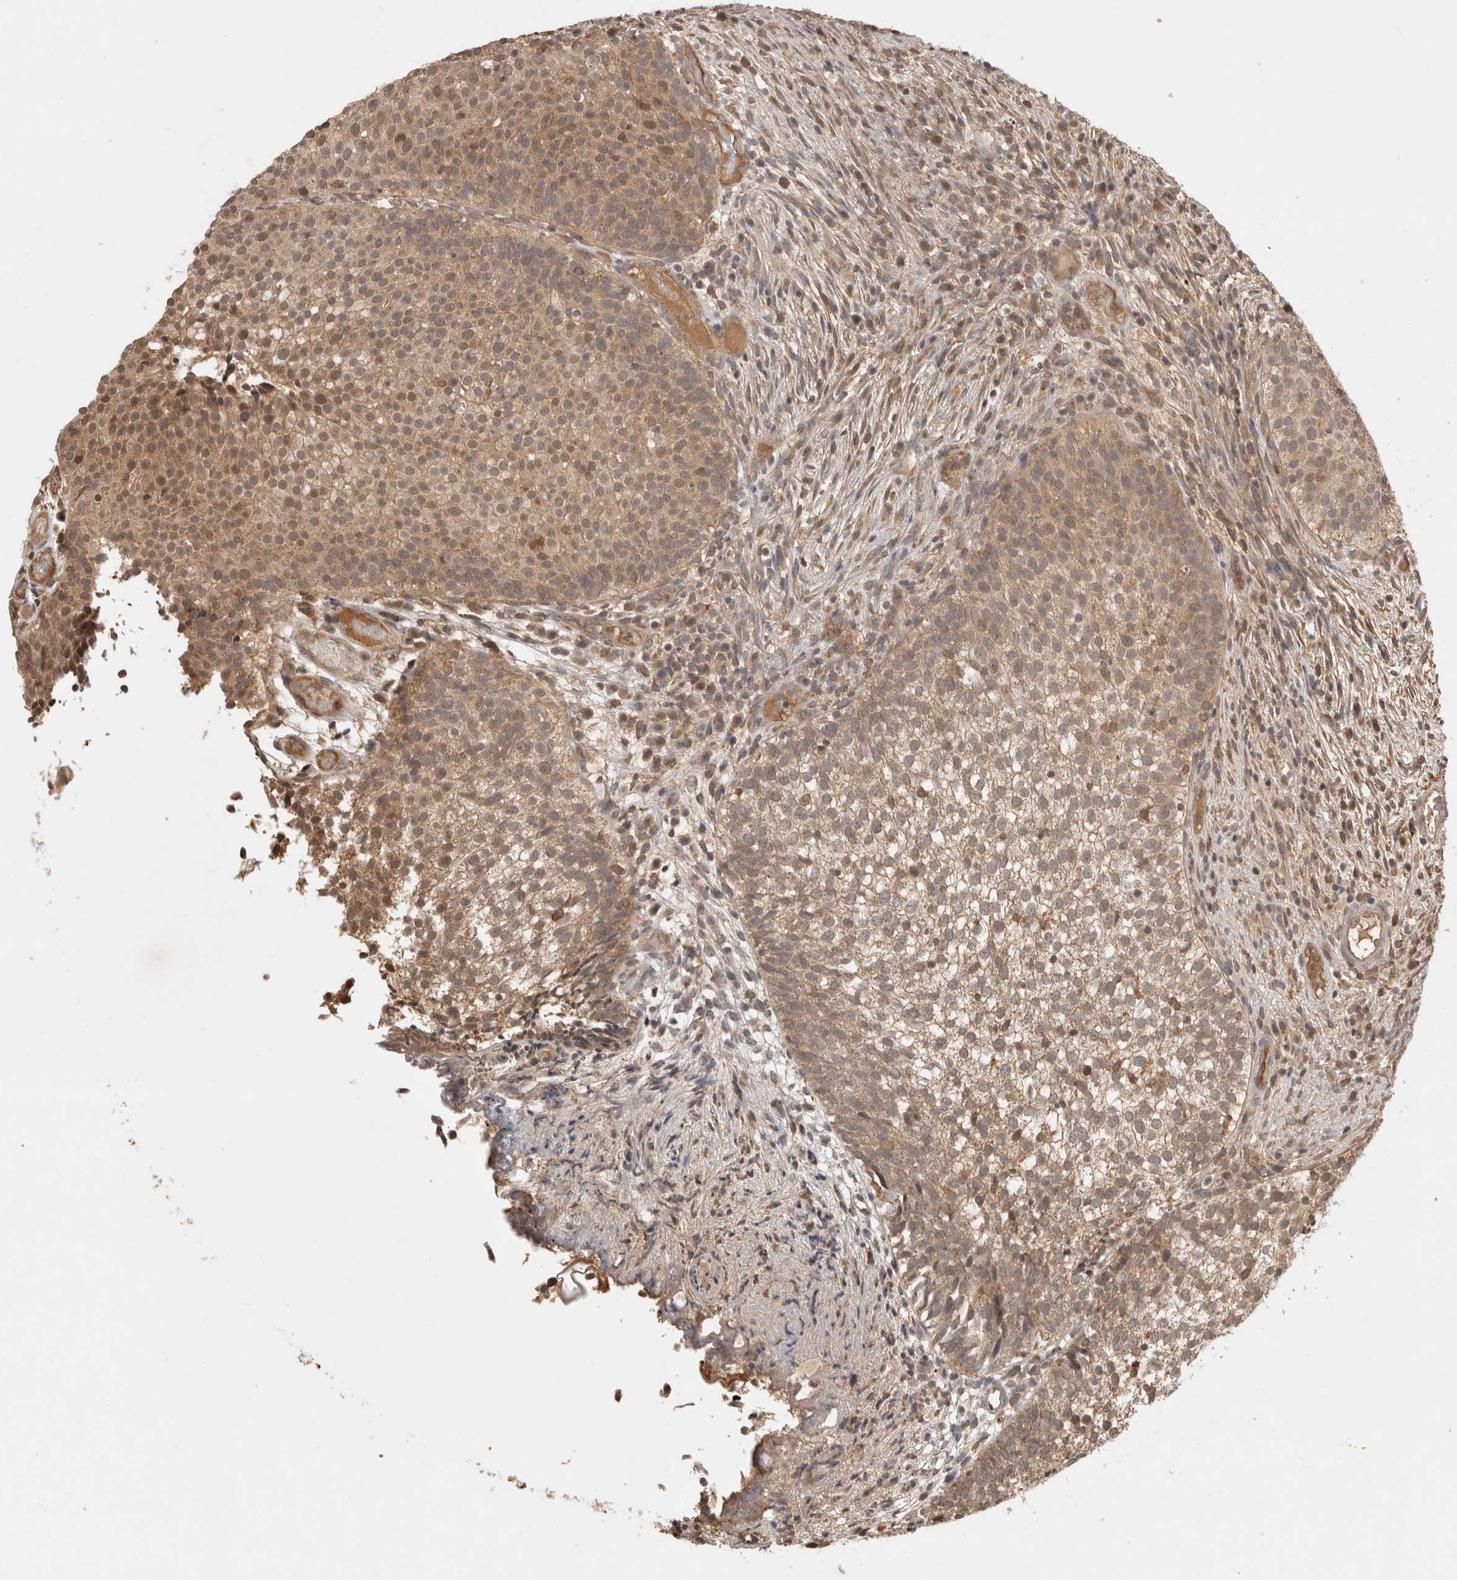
{"staining": {"intensity": "moderate", "quantity": ">75%", "location": "cytoplasmic/membranous"}, "tissue": "urothelial cancer", "cell_type": "Tumor cells", "image_type": "cancer", "snomed": [{"axis": "morphology", "description": "Urothelial carcinoma, Low grade"}, {"axis": "topography", "description": "Urinary bladder"}], "caption": "High-power microscopy captured an immunohistochemistry (IHC) micrograph of urothelial cancer, revealing moderate cytoplasmic/membranous expression in about >75% of tumor cells.", "gene": "PRMT3", "patient": {"sex": "male", "age": 86}}